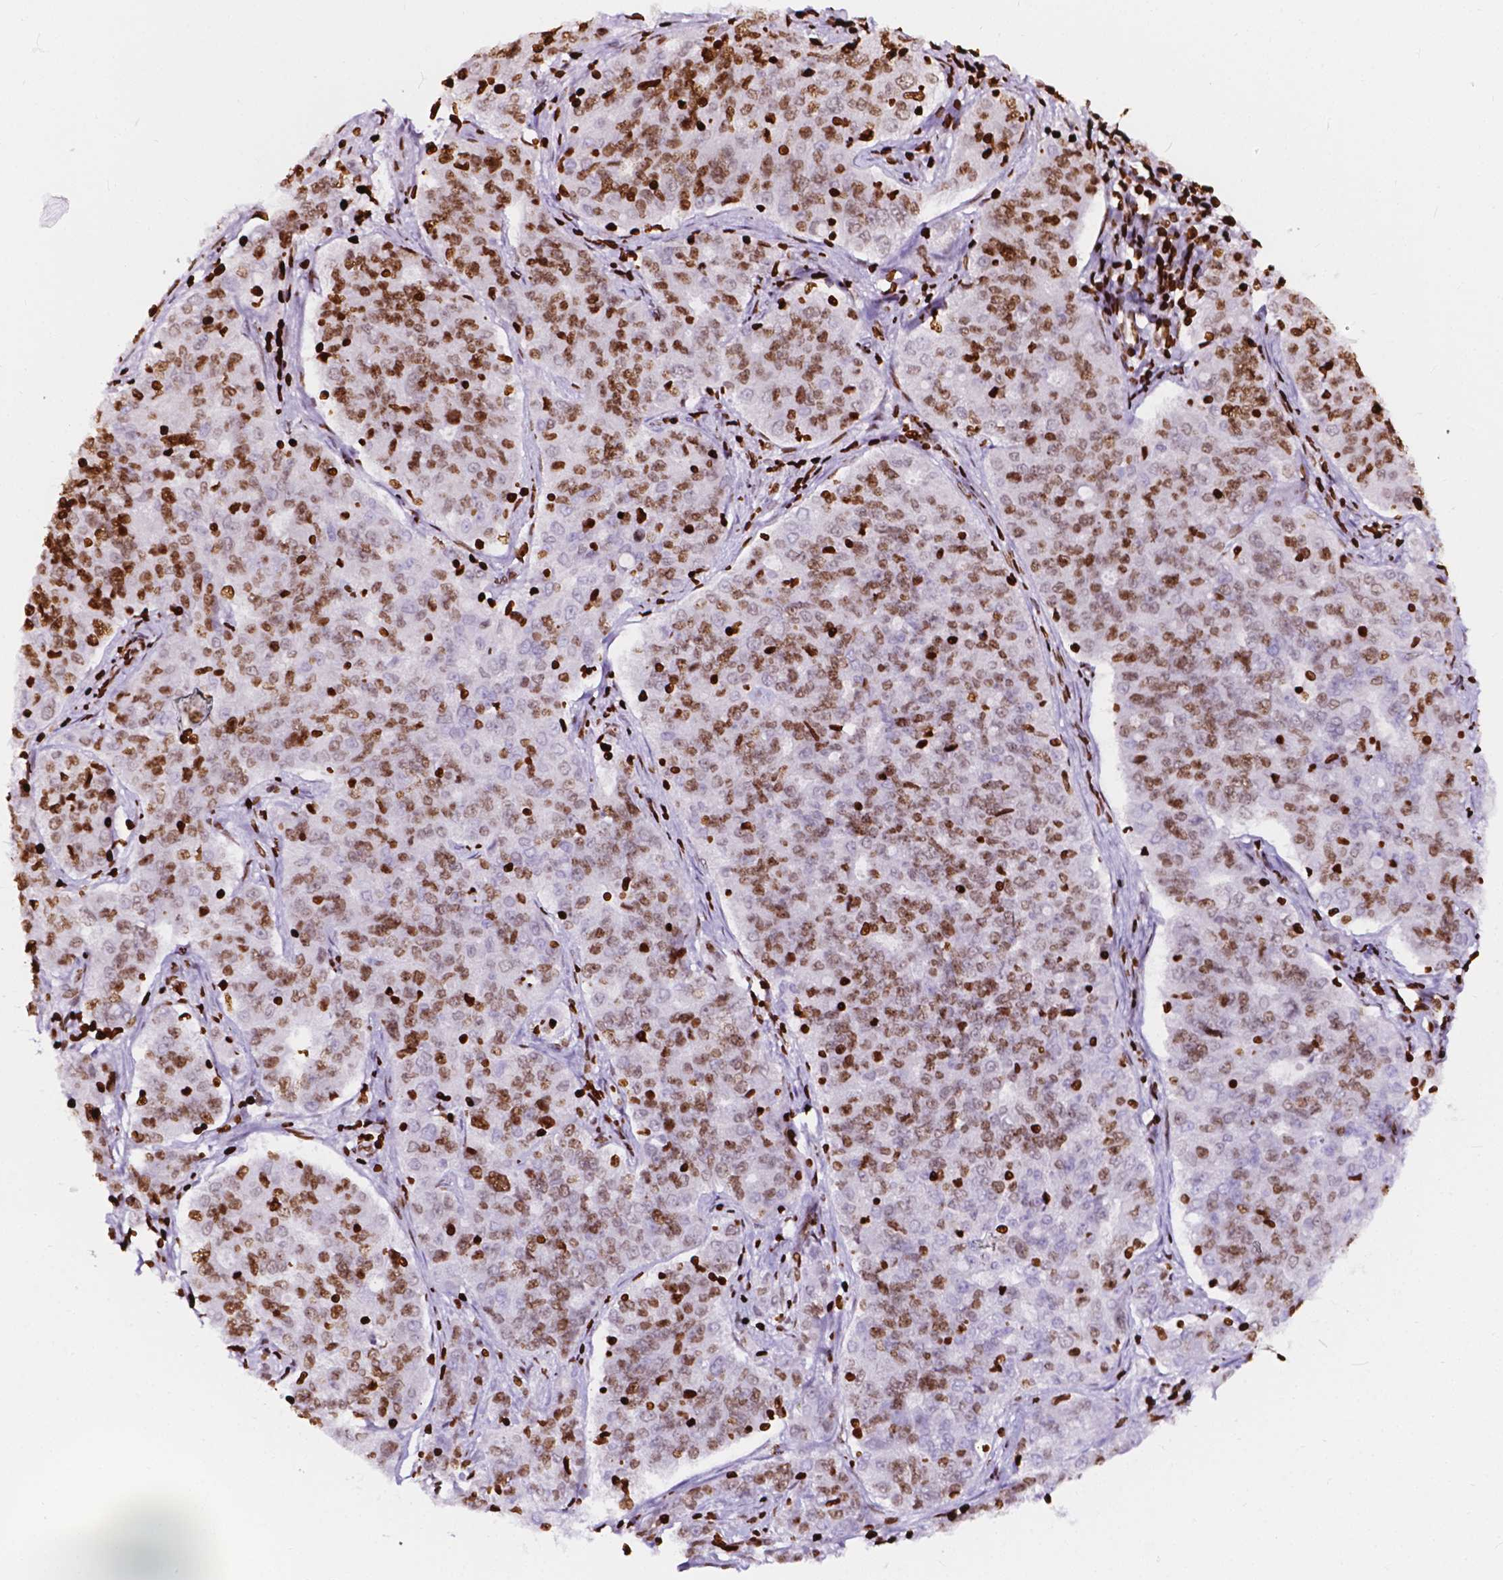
{"staining": {"intensity": "moderate", "quantity": ">75%", "location": "nuclear"}, "tissue": "endometrial cancer", "cell_type": "Tumor cells", "image_type": "cancer", "snomed": [{"axis": "morphology", "description": "Adenocarcinoma, NOS"}, {"axis": "topography", "description": "Endometrium"}], "caption": "A high-resolution micrograph shows IHC staining of adenocarcinoma (endometrial), which displays moderate nuclear expression in about >75% of tumor cells.", "gene": "CBY3", "patient": {"sex": "female", "age": 43}}